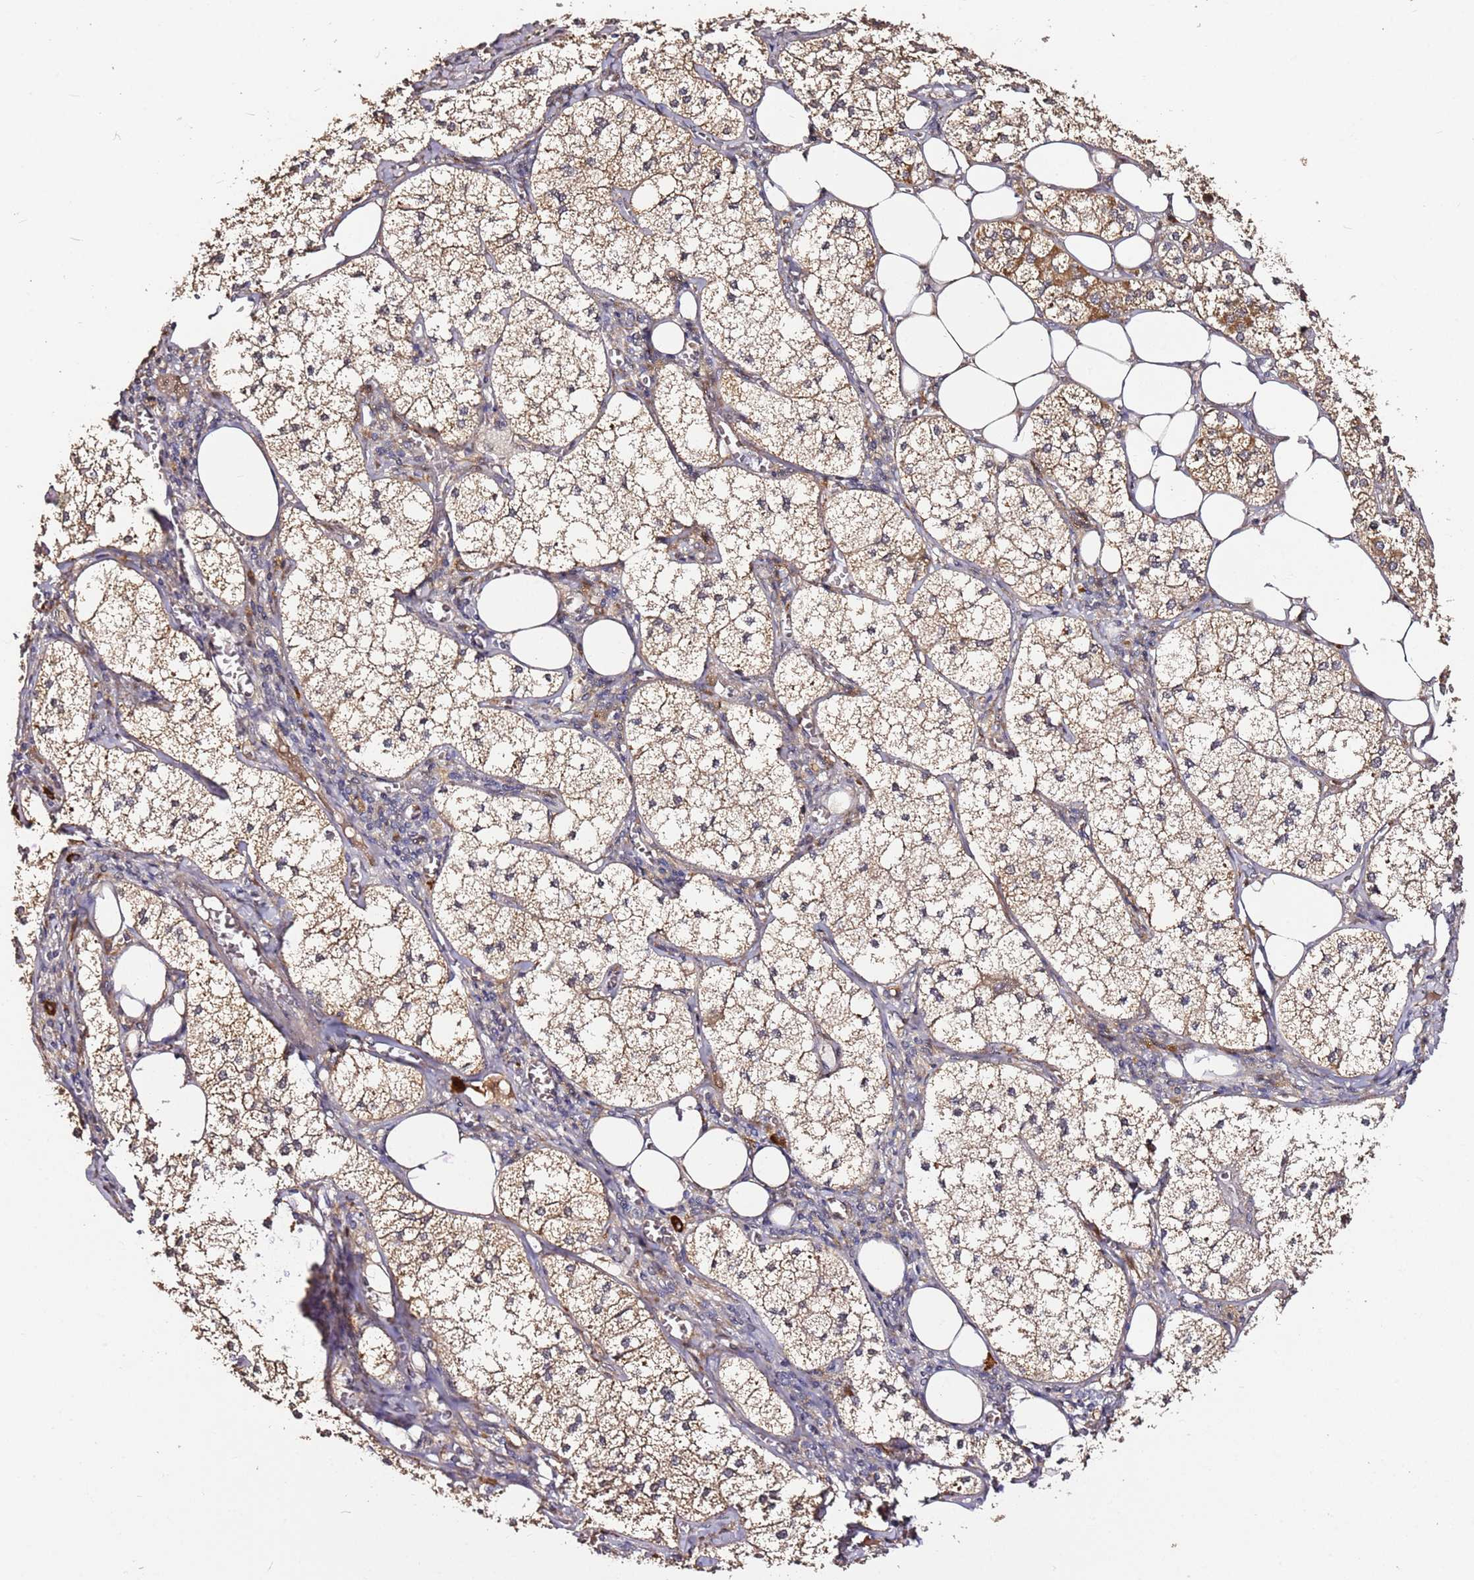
{"staining": {"intensity": "moderate", "quantity": ">75%", "location": "cytoplasmic/membranous"}, "tissue": "adrenal gland", "cell_type": "Glandular cells", "image_type": "normal", "snomed": [{"axis": "morphology", "description": "Normal tissue, NOS"}, {"axis": "topography", "description": "Adrenal gland"}], "caption": "IHC staining of normal adrenal gland, which displays medium levels of moderate cytoplasmic/membranous positivity in about >75% of glandular cells indicating moderate cytoplasmic/membranous protein positivity. The staining was performed using DAB (3,3'-diaminobenzidine) (brown) for protein detection and nuclei were counterstained in hematoxylin (blue).", "gene": "C6orf136", "patient": {"sex": "female", "age": 61}}